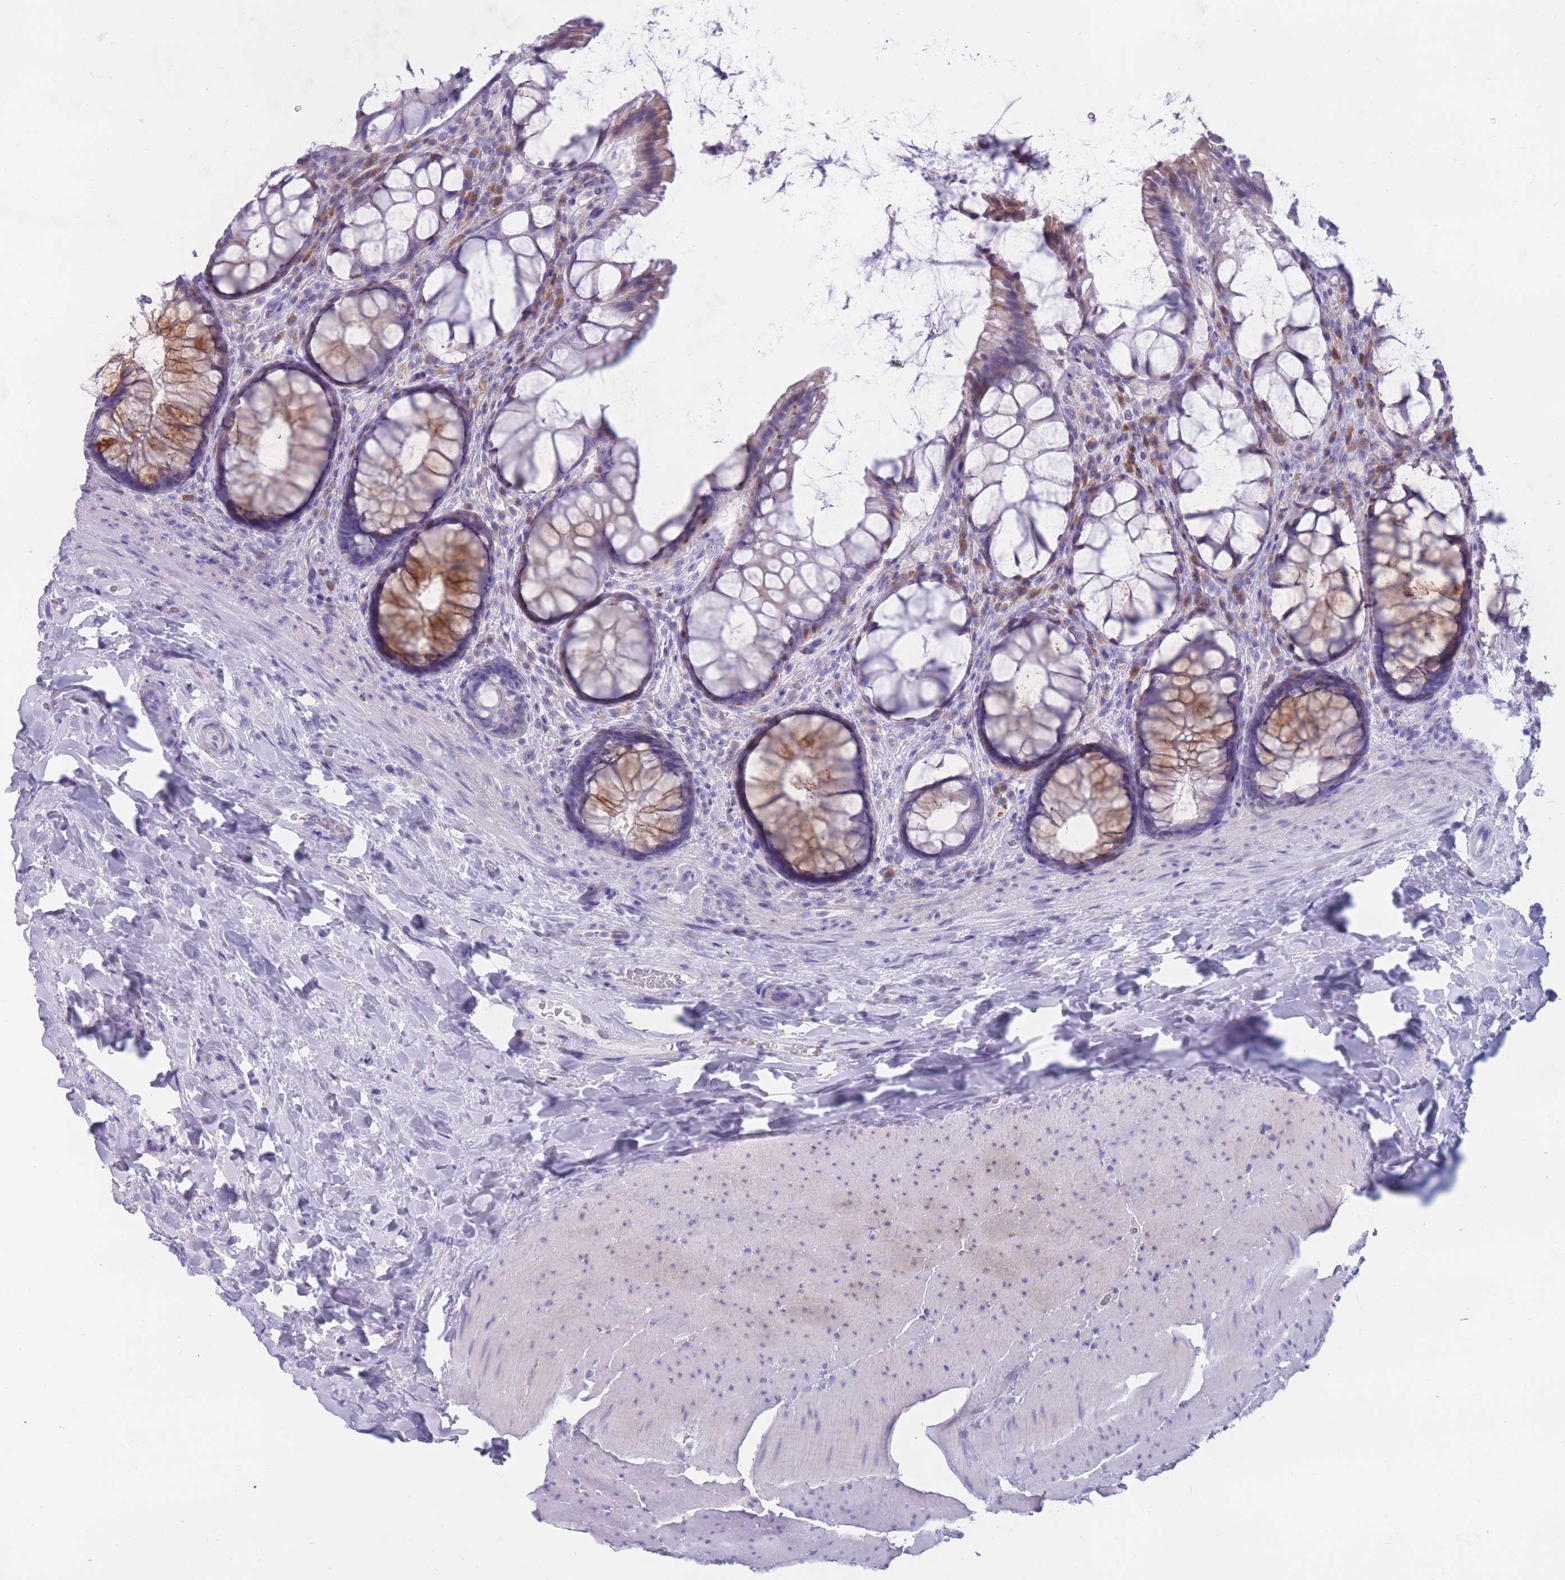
{"staining": {"intensity": "moderate", "quantity": "25%-75%", "location": "cytoplasmic/membranous"}, "tissue": "rectum", "cell_type": "Glandular cells", "image_type": "normal", "snomed": [{"axis": "morphology", "description": "Normal tissue, NOS"}, {"axis": "topography", "description": "Rectum"}], "caption": "This image reveals immunohistochemistry staining of benign human rectum, with medium moderate cytoplasmic/membranous positivity in approximately 25%-75% of glandular cells.", "gene": "COL27A1", "patient": {"sex": "female", "age": 58}}